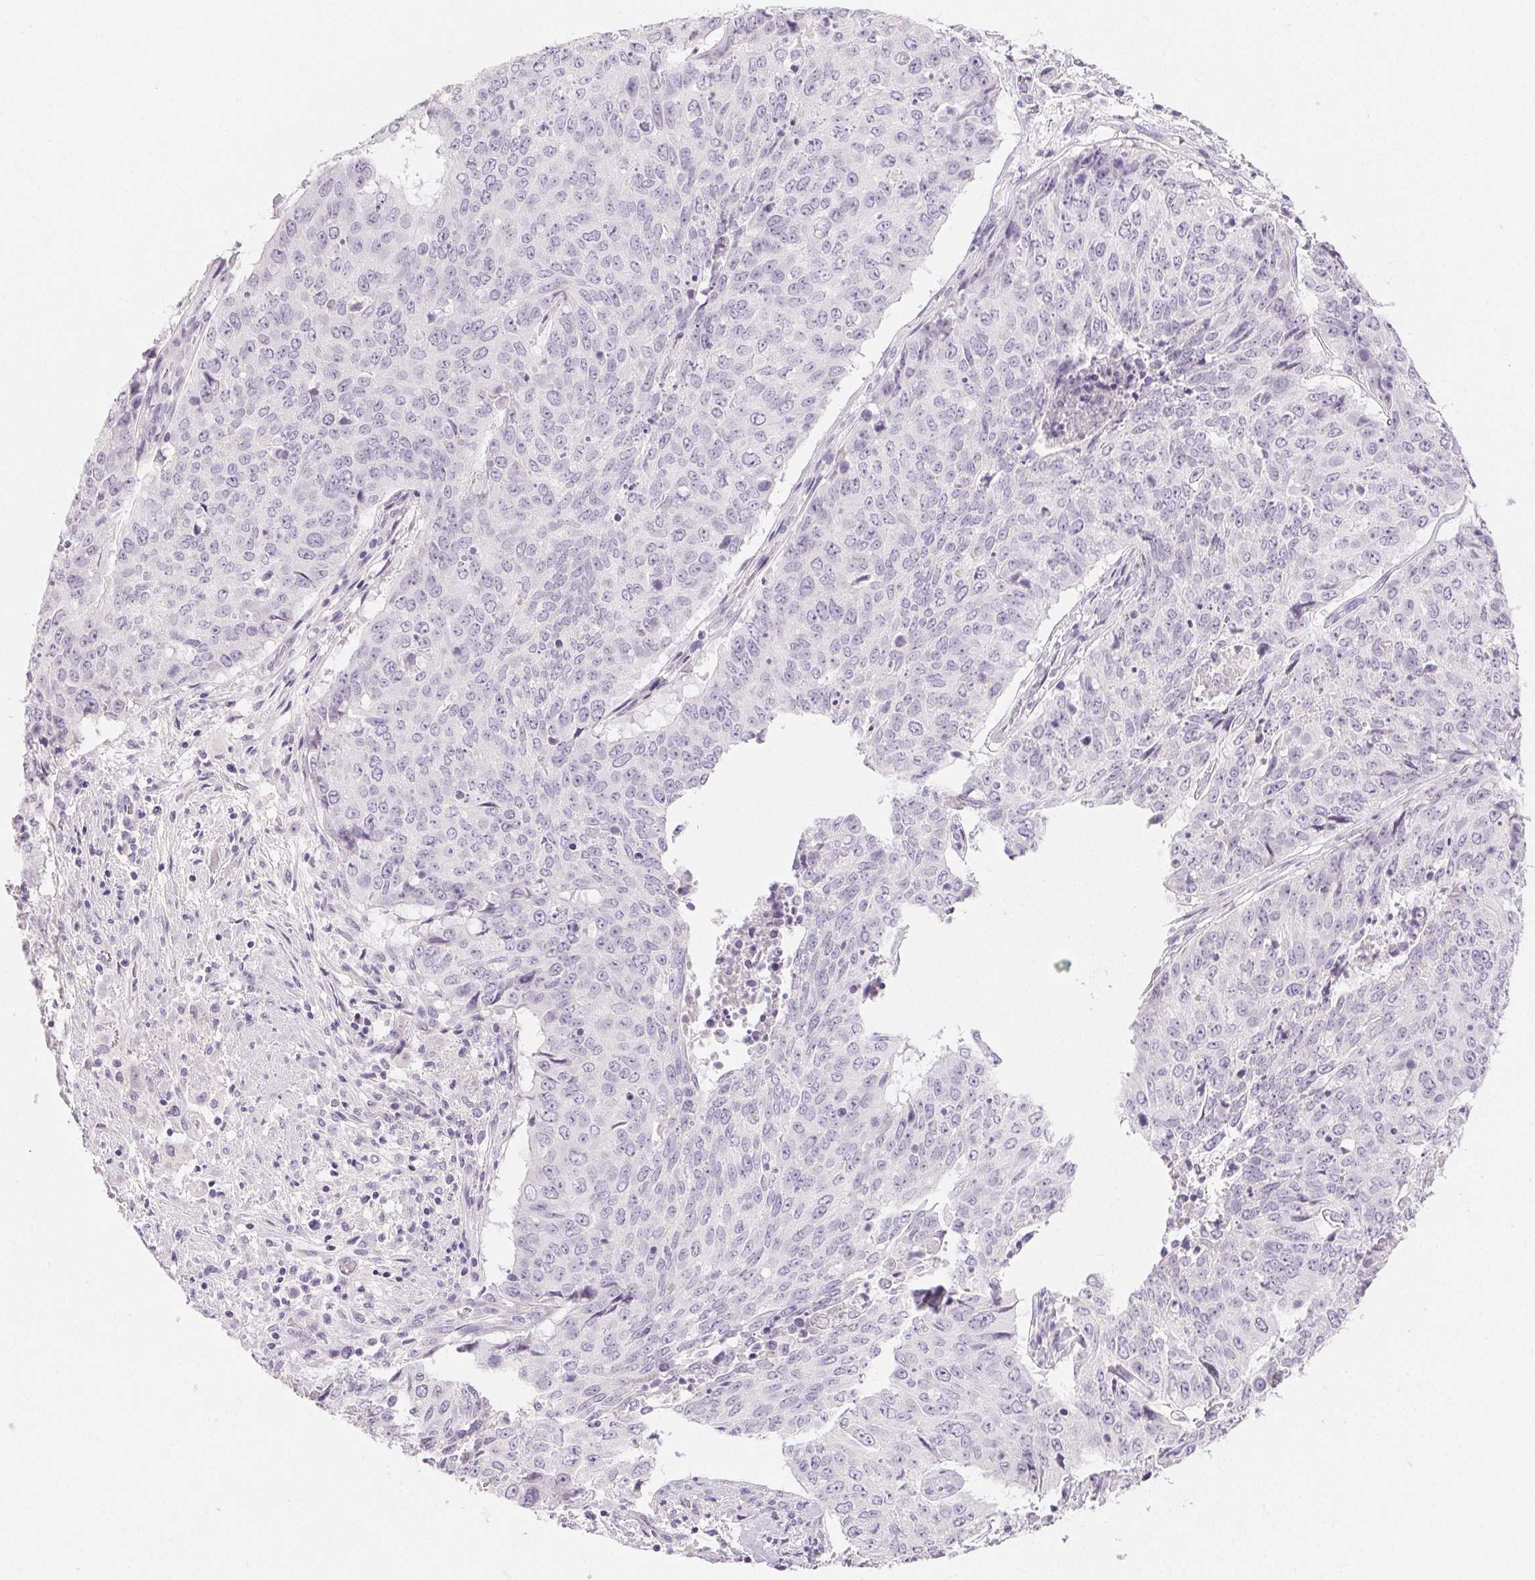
{"staining": {"intensity": "negative", "quantity": "none", "location": "none"}, "tissue": "lung cancer", "cell_type": "Tumor cells", "image_type": "cancer", "snomed": [{"axis": "morphology", "description": "Normal tissue, NOS"}, {"axis": "morphology", "description": "Squamous cell carcinoma, NOS"}, {"axis": "topography", "description": "Bronchus"}, {"axis": "topography", "description": "Lung"}], "caption": "Lung cancer (squamous cell carcinoma) was stained to show a protein in brown. There is no significant positivity in tumor cells.", "gene": "MIOX", "patient": {"sex": "male", "age": 64}}